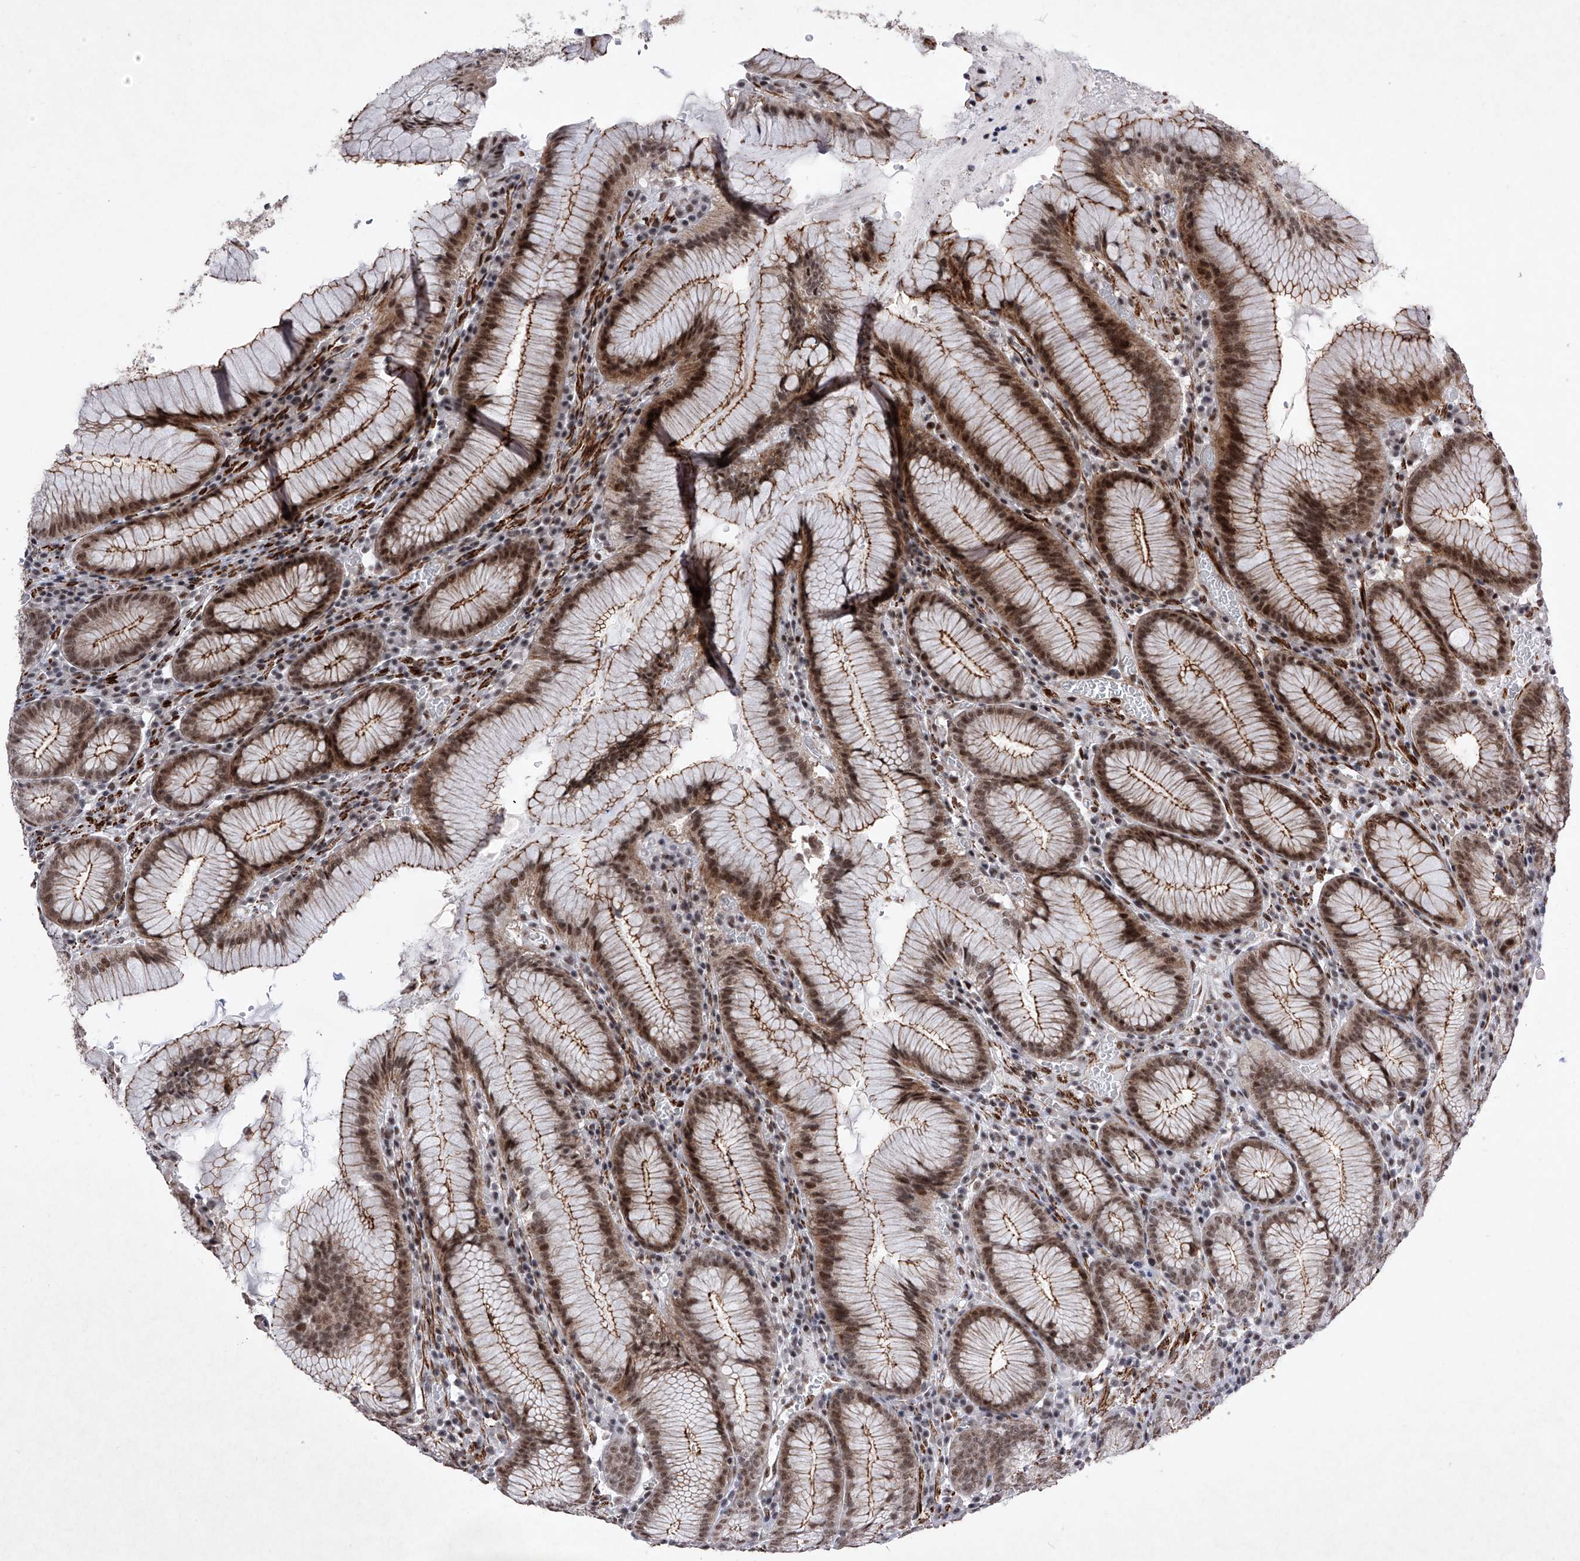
{"staining": {"intensity": "moderate", "quantity": "25%-75%", "location": "cytoplasmic/membranous,nuclear"}, "tissue": "stomach", "cell_type": "Glandular cells", "image_type": "normal", "snomed": [{"axis": "morphology", "description": "Normal tissue, NOS"}, {"axis": "topography", "description": "Stomach"}], "caption": "DAB immunohistochemical staining of unremarkable human stomach shows moderate cytoplasmic/membranous,nuclear protein positivity in about 25%-75% of glandular cells. The staining is performed using DAB brown chromogen to label protein expression. The nuclei are counter-stained blue using hematoxylin.", "gene": "NFATC4", "patient": {"sex": "male", "age": 55}}